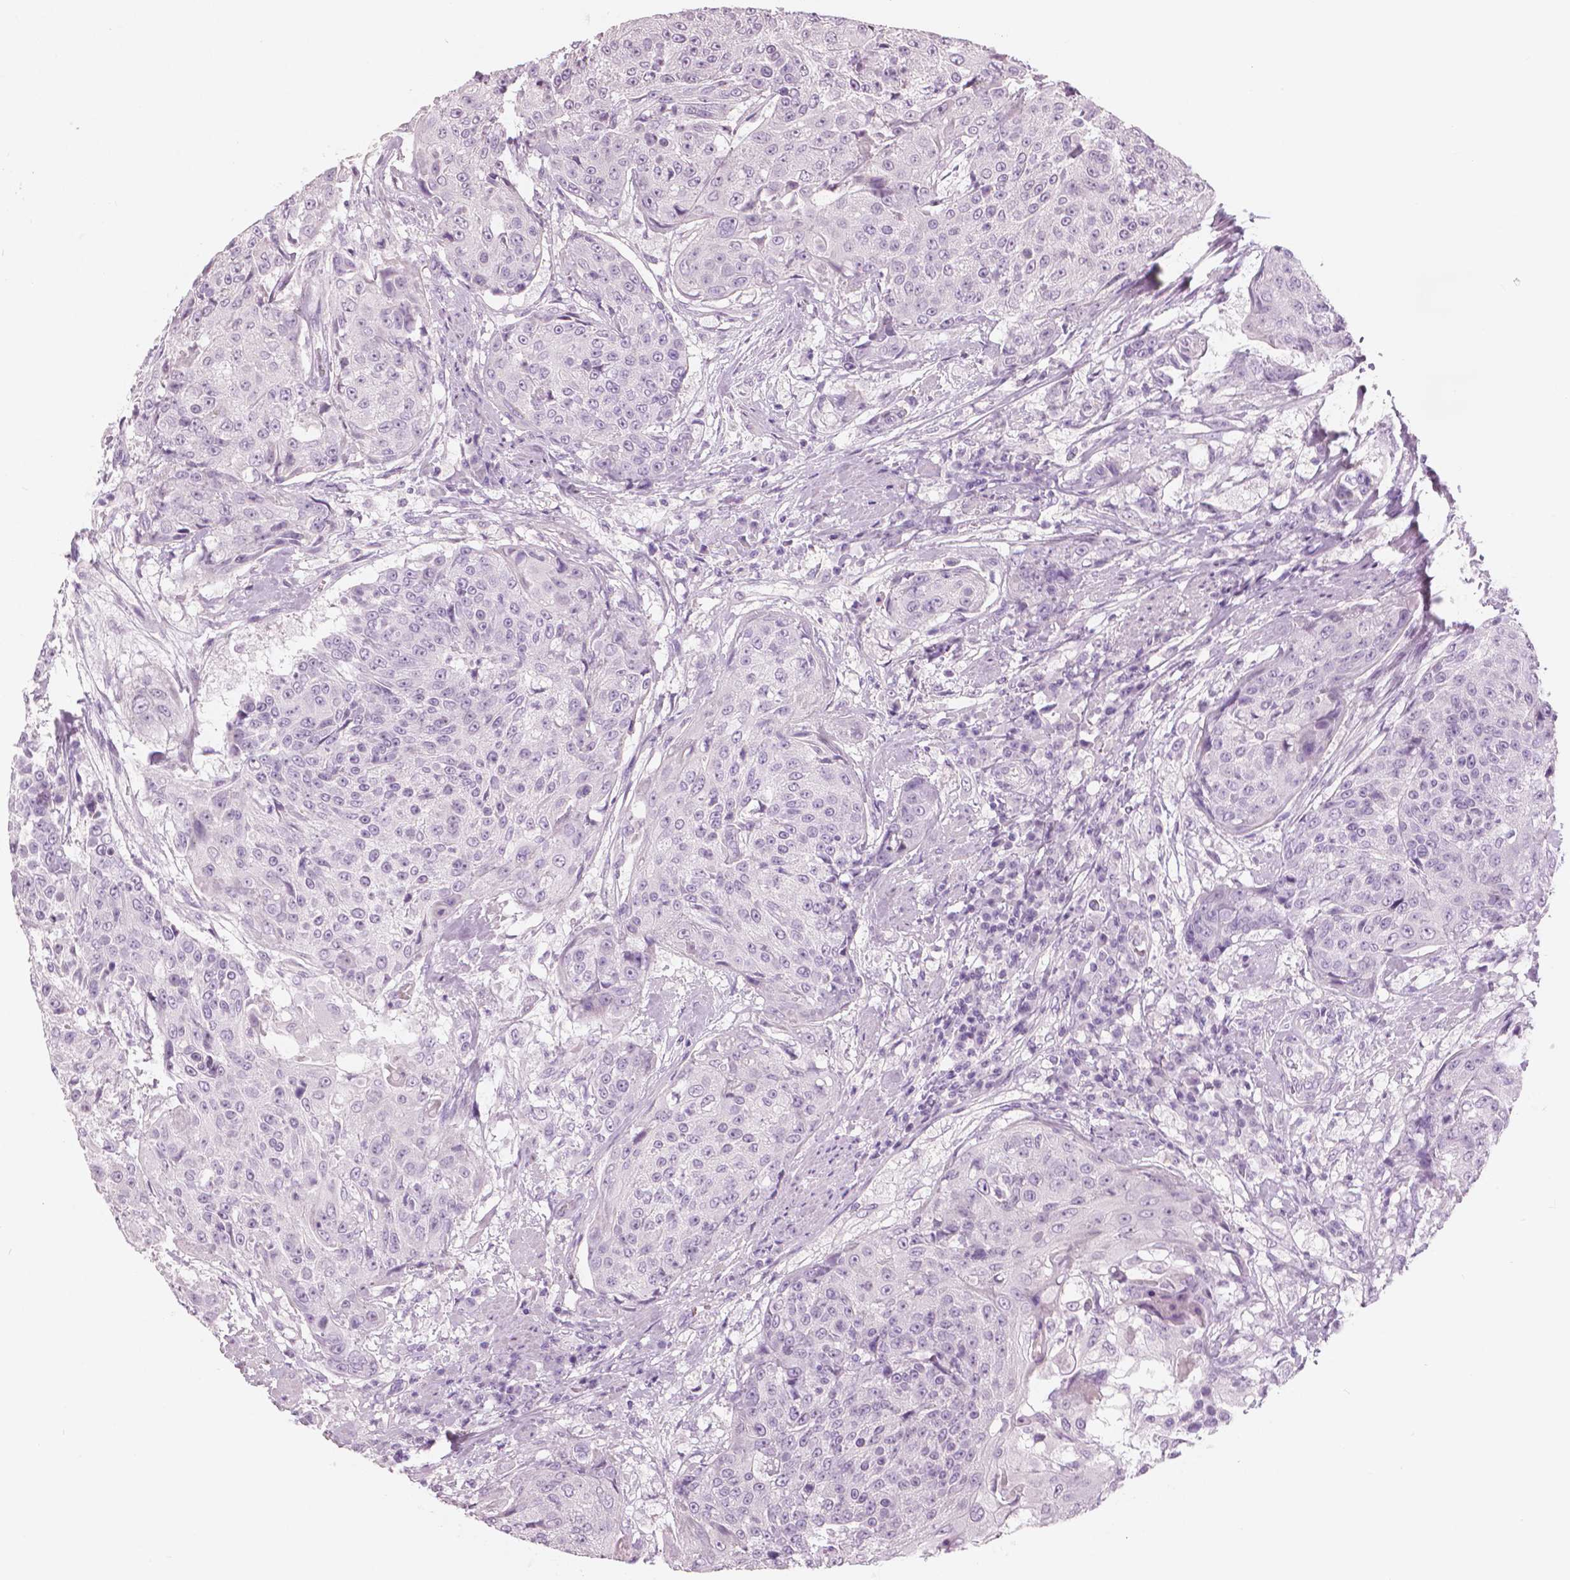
{"staining": {"intensity": "negative", "quantity": "none", "location": "none"}, "tissue": "urothelial cancer", "cell_type": "Tumor cells", "image_type": "cancer", "snomed": [{"axis": "morphology", "description": "Urothelial carcinoma, High grade"}, {"axis": "topography", "description": "Urinary bladder"}], "caption": "There is no significant expression in tumor cells of urothelial carcinoma (high-grade).", "gene": "SLC24A1", "patient": {"sex": "female", "age": 63}}